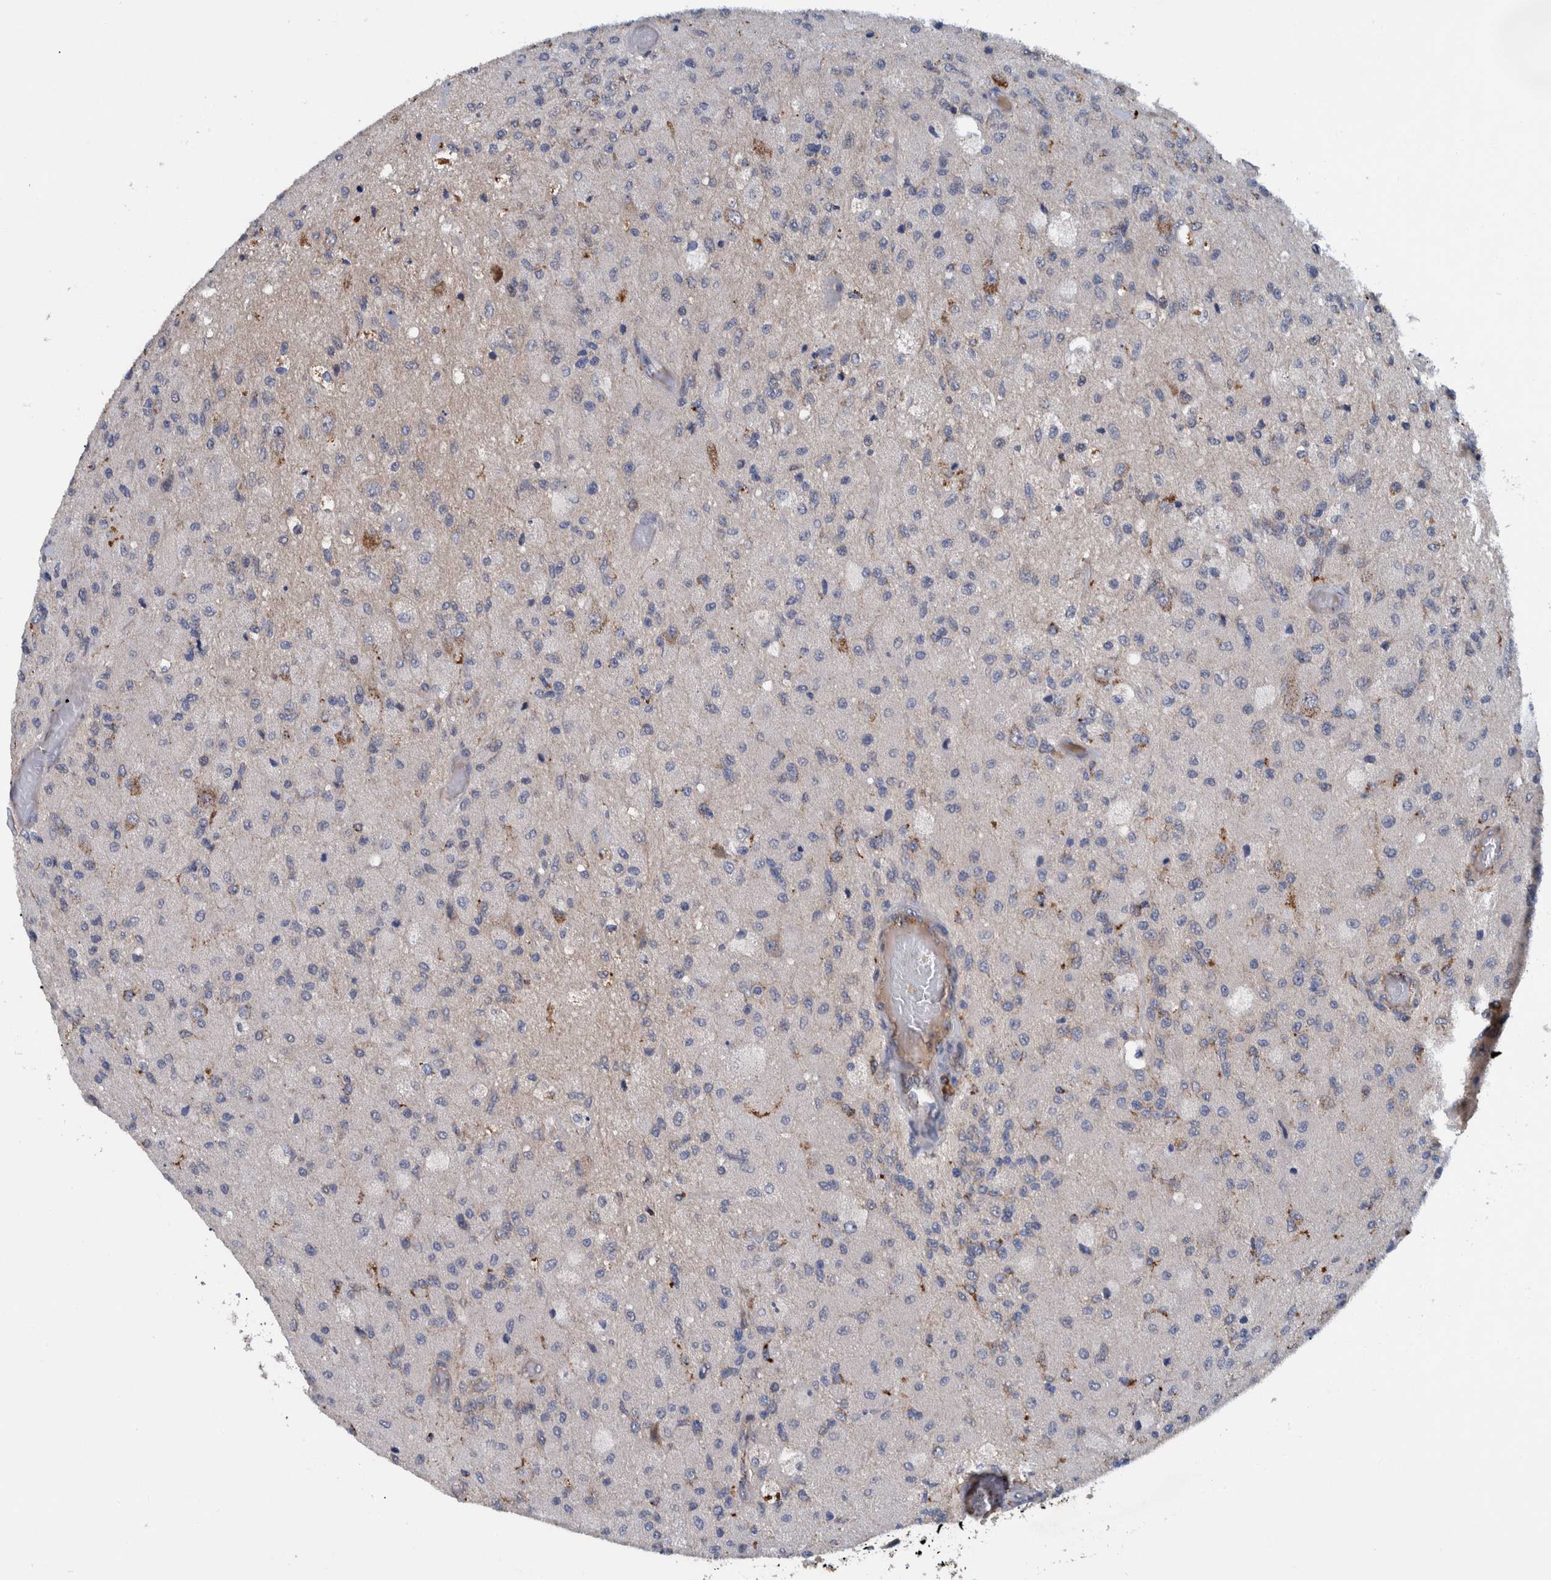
{"staining": {"intensity": "negative", "quantity": "none", "location": "none"}, "tissue": "glioma", "cell_type": "Tumor cells", "image_type": "cancer", "snomed": [{"axis": "morphology", "description": "Normal tissue, NOS"}, {"axis": "morphology", "description": "Glioma, malignant, High grade"}, {"axis": "topography", "description": "Cerebral cortex"}], "caption": "Malignant glioma (high-grade) was stained to show a protein in brown. There is no significant expression in tumor cells.", "gene": "ITIH3", "patient": {"sex": "male", "age": 77}}